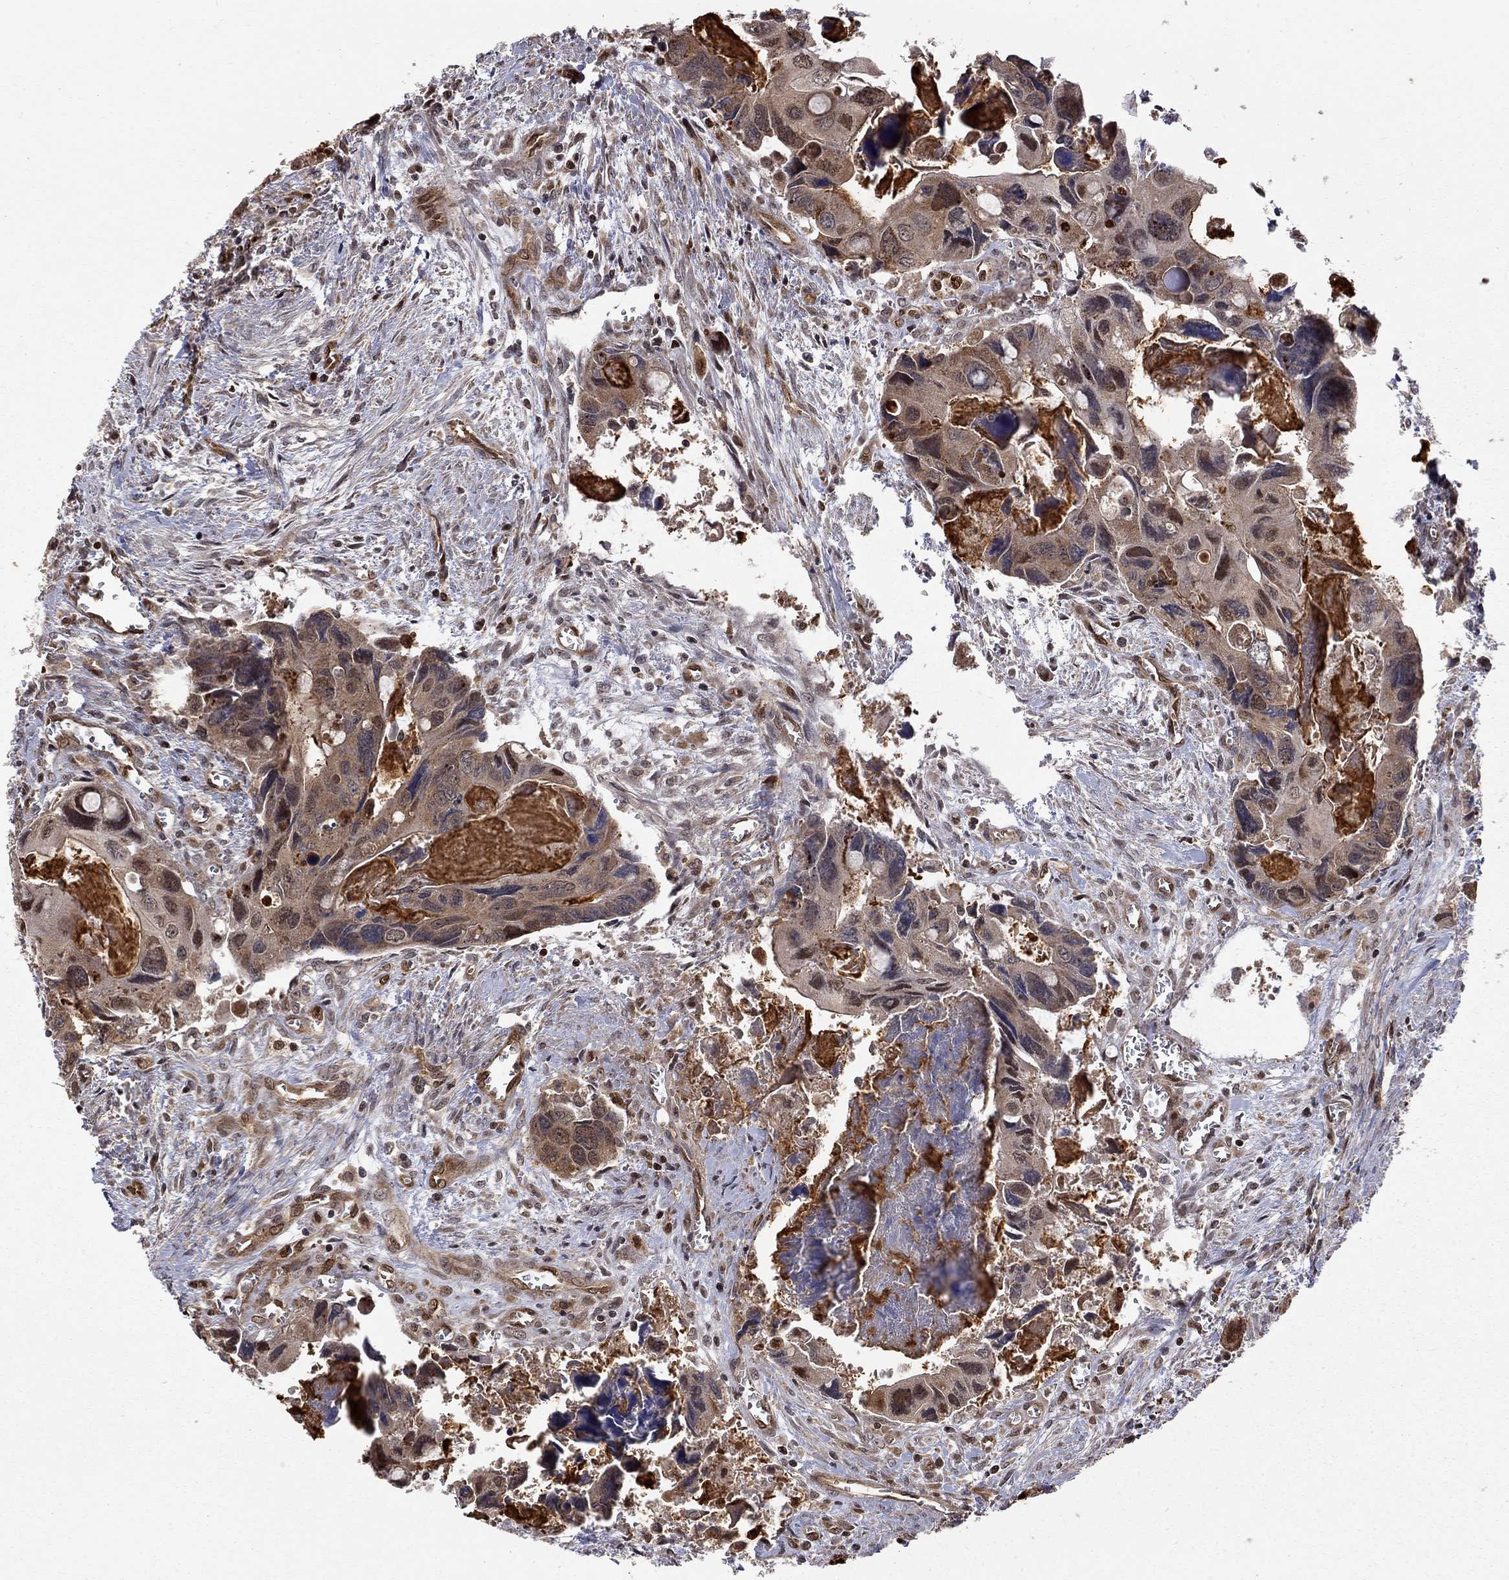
{"staining": {"intensity": "moderate", "quantity": "25%-75%", "location": "cytoplasmic/membranous,nuclear"}, "tissue": "colorectal cancer", "cell_type": "Tumor cells", "image_type": "cancer", "snomed": [{"axis": "morphology", "description": "Adenocarcinoma, NOS"}, {"axis": "topography", "description": "Rectum"}], "caption": "This is a histology image of immunohistochemistry (IHC) staining of adenocarcinoma (colorectal), which shows moderate expression in the cytoplasmic/membranous and nuclear of tumor cells.", "gene": "ELOB", "patient": {"sex": "male", "age": 62}}